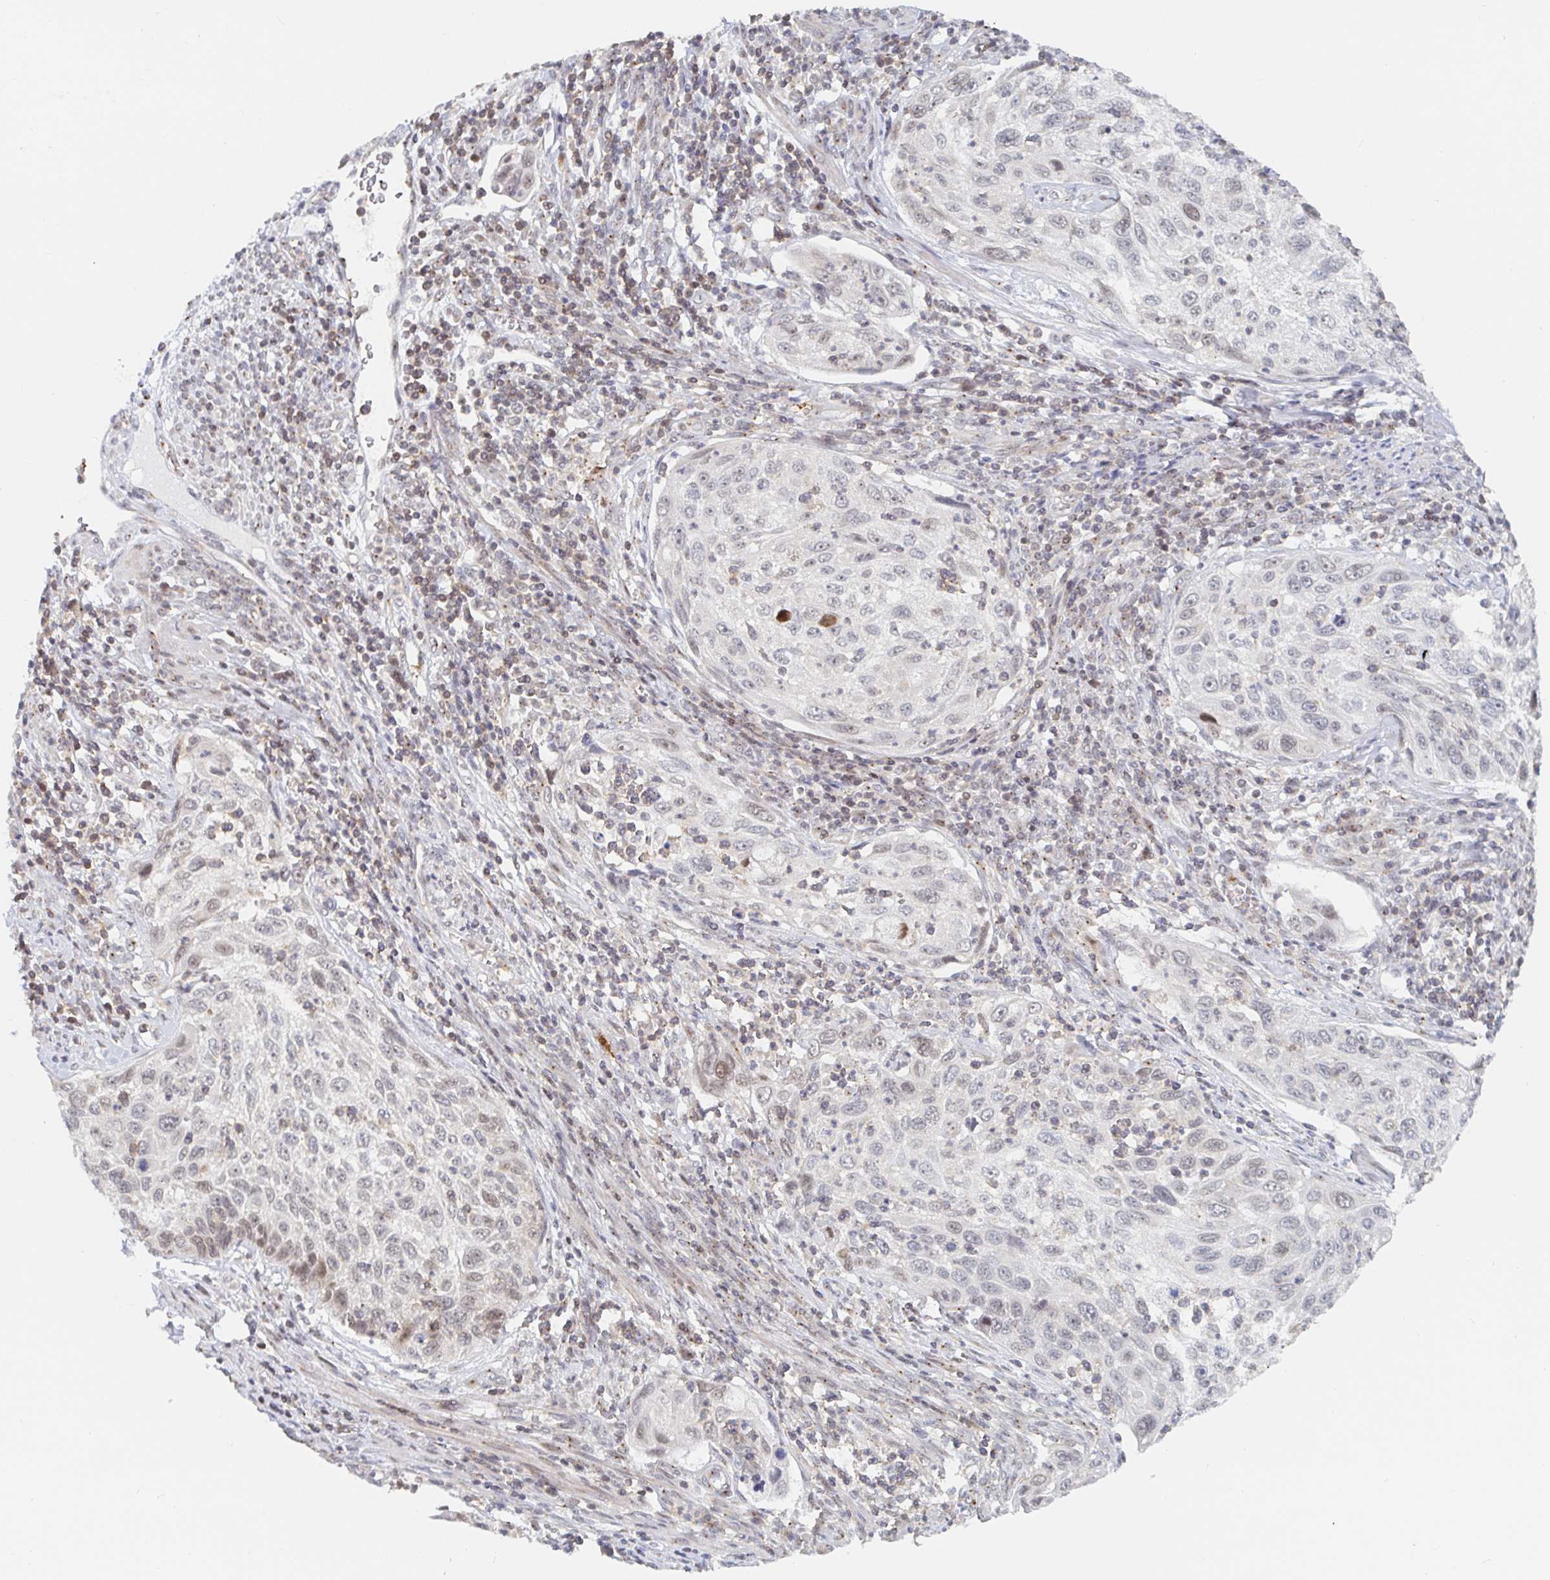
{"staining": {"intensity": "weak", "quantity": "<25%", "location": "nuclear"}, "tissue": "cervical cancer", "cell_type": "Tumor cells", "image_type": "cancer", "snomed": [{"axis": "morphology", "description": "Squamous cell carcinoma, NOS"}, {"axis": "topography", "description": "Cervix"}], "caption": "Tumor cells are negative for protein expression in human cervical squamous cell carcinoma.", "gene": "CHD2", "patient": {"sex": "female", "age": 70}}